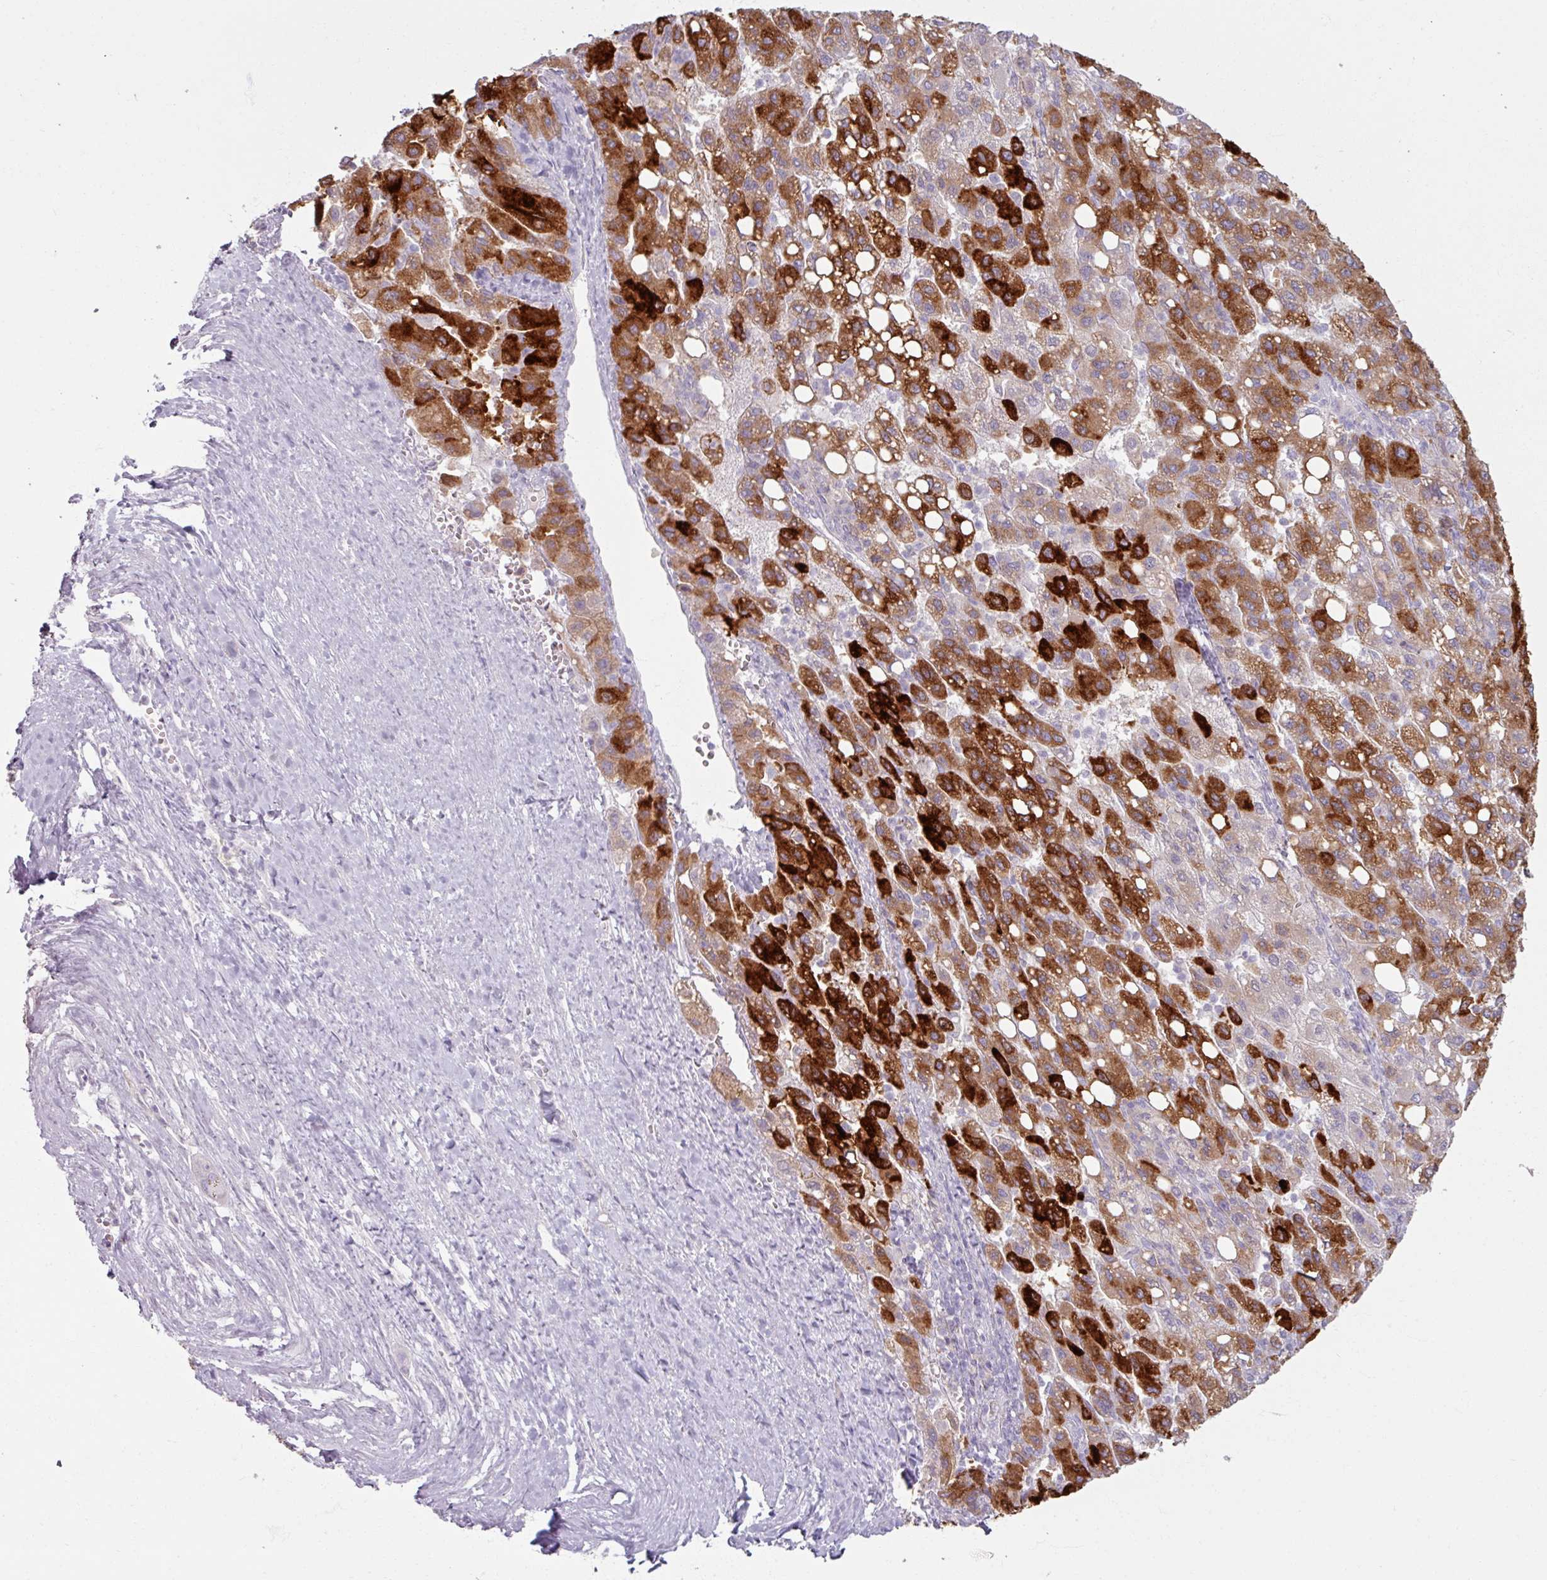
{"staining": {"intensity": "strong", "quantity": "25%-75%", "location": "cytoplasmic/membranous"}, "tissue": "liver cancer", "cell_type": "Tumor cells", "image_type": "cancer", "snomed": [{"axis": "morphology", "description": "Carcinoma, Hepatocellular, NOS"}, {"axis": "topography", "description": "Liver"}], "caption": "Tumor cells reveal high levels of strong cytoplasmic/membranous positivity in about 25%-75% of cells in liver cancer.", "gene": "SLC27A5", "patient": {"sex": "female", "age": 82}}